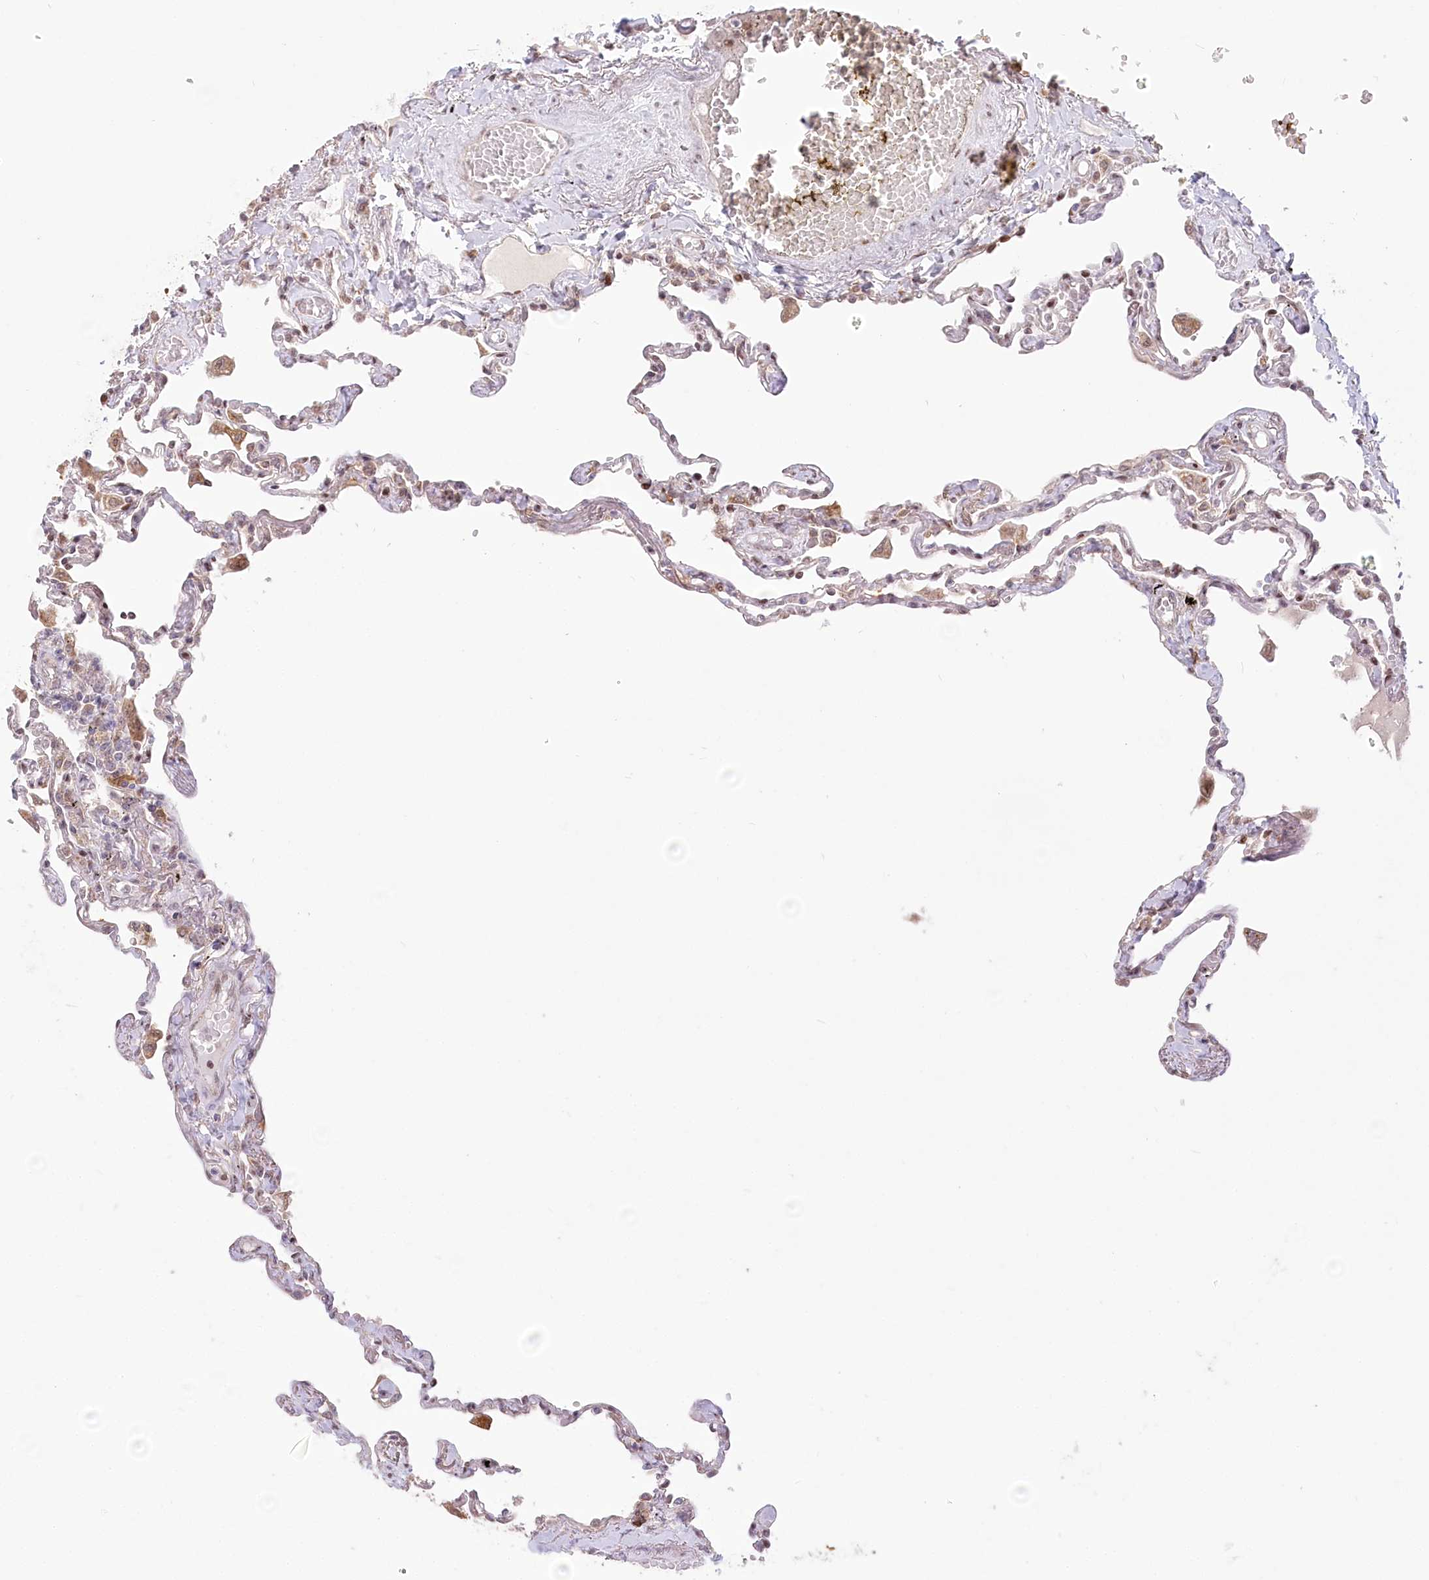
{"staining": {"intensity": "moderate", "quantity": "25%-75%", "location": "nuclear"}, "tissue": "lung", "cell_type": "Alveolar cells", "image_type": "normal", "snomed": [{"axis": "morphology", "description": "Normal tissue, NOS"}, {"axis": "topography", "description": "Lung"}], "caption": "This micrograph reveals immunohistochemistry (IHC) staining of unremarkable lung, with medium moderate nuclear expression in approximately 25%-75% of alveolar cells.", "gene": "PYURF", "patient": {"sex": "female", "age": 67}}